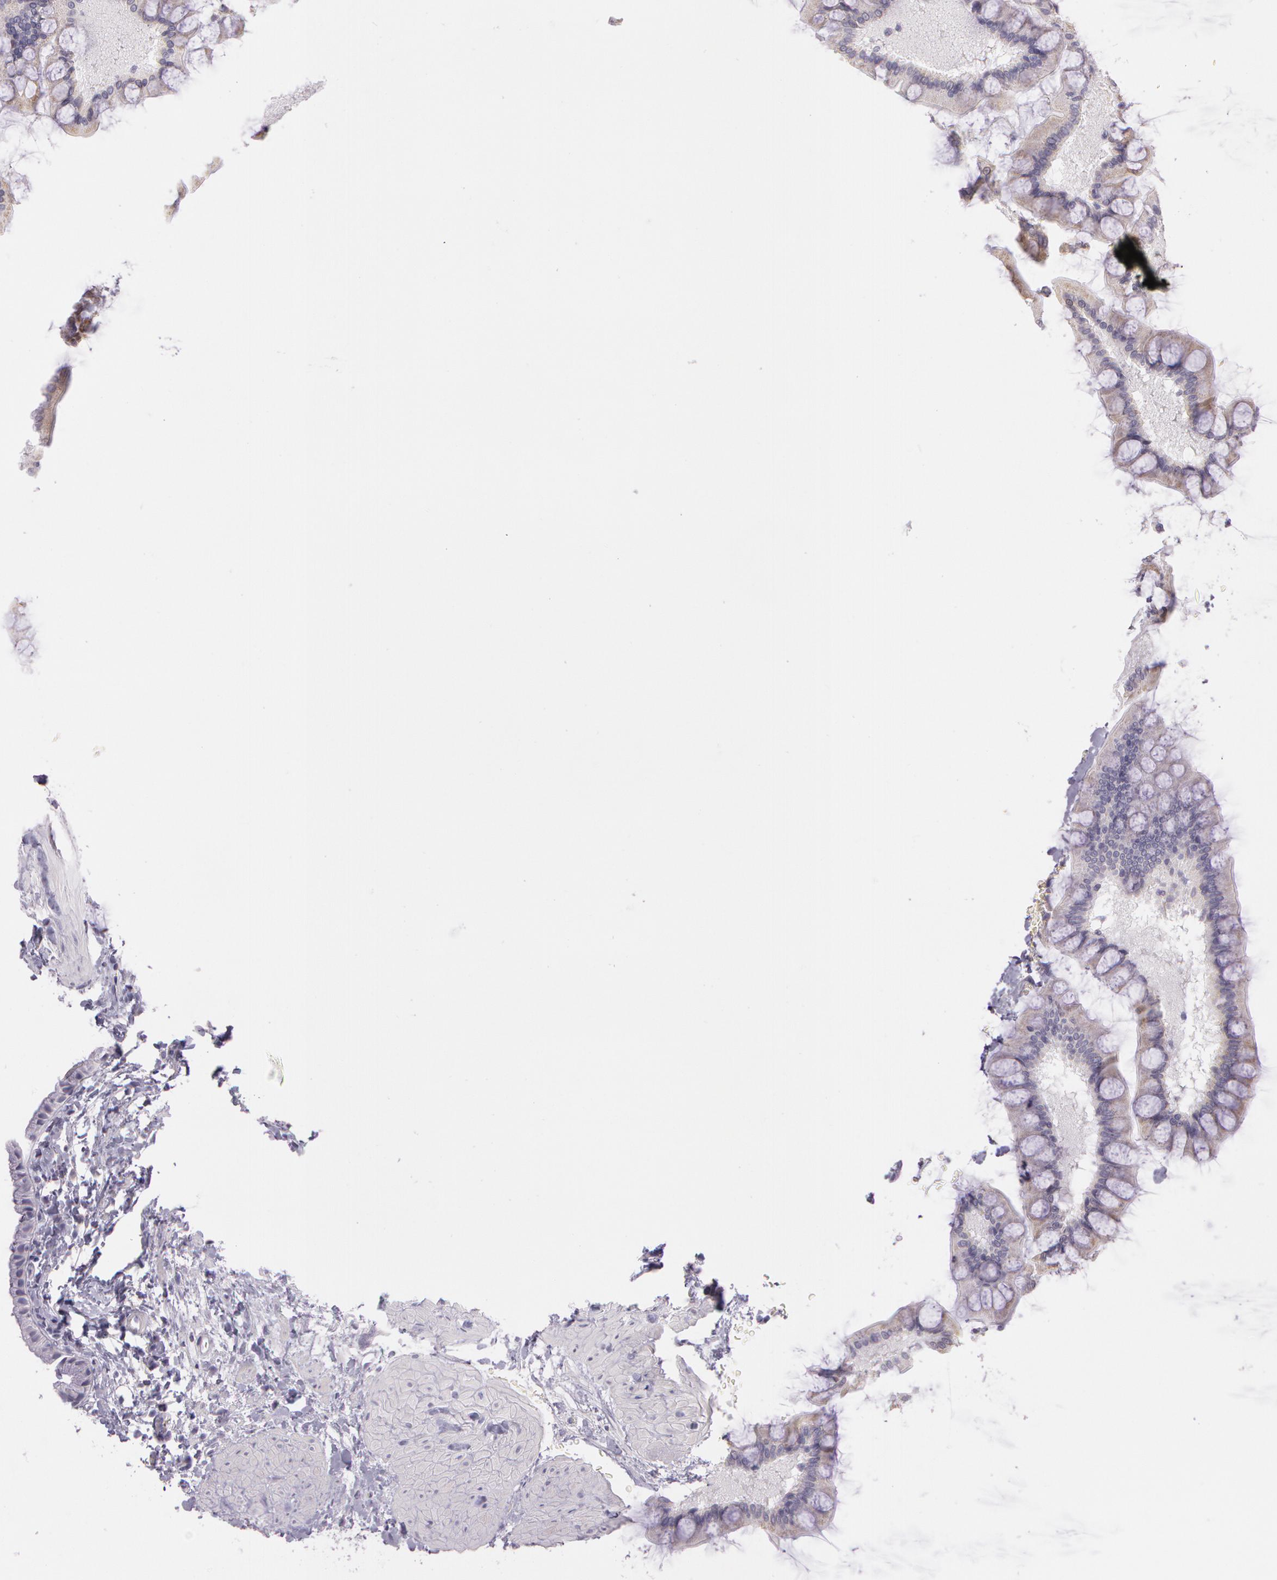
{"staining": {"intensity": "negative", "quantity": "none", "location": "none"}, "tissue": "gallbladder", "cell_type": "Glandular cells", "image_type": "normal", "snomed": [{"axis": "morphology", "description": "Normal tissue, NOS"}, {"axis": "morphology", "description": "Inflammation, NOS"}, {"axis": "topography", "description": "Gallbladder"}], "caption": "High magnification brightfield microscopy of unremarkable gallbladder stained with DAB (3,3'-diaminobenzidine) (brown) and counterstained with hematoxylin (blue): glandular cells show no significant positivity. The staining is performed using DAB brown chromogen with nuclei counter-stained in using hematoxylin.", "gene": "OTC", "patient": {"sex": "male", "age": 66}}